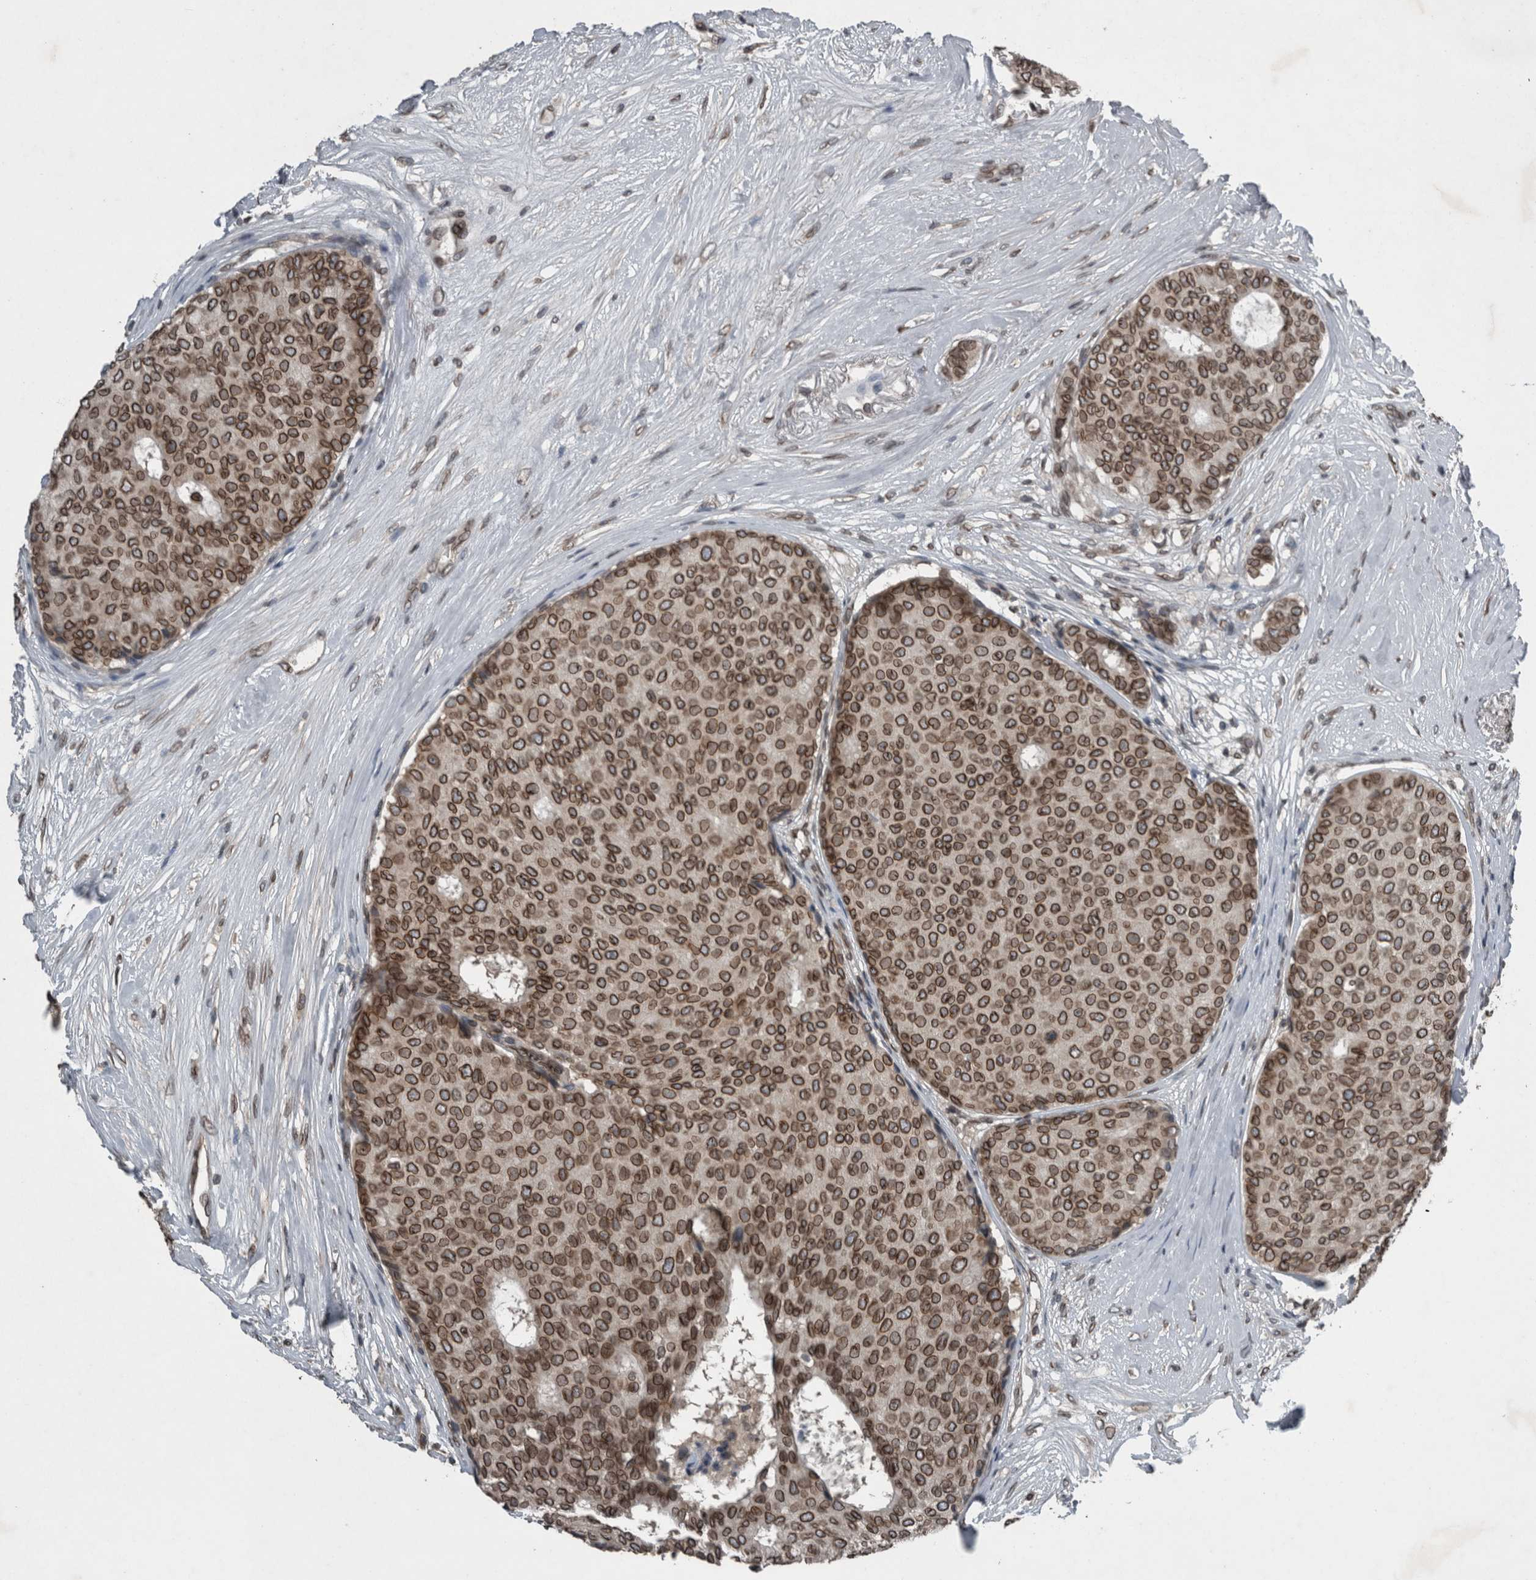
{"staining": {"intensity": "strong", "quantity": ">75%", "location": "cytoplasmic/membranous,nuclear"}, "tissue": "breast cancer", "cell_type": "Tumor cells", "image_type": "cancer", "snomed": [{"axis": "morphology", "description": "Duct carcinoma"}, {"axis": "topography", "description": "Breast"}], "caption": "Breast cancer stained with a brown dye reveals strong cytoplasmic/membranous and nuclear positive expression in about >75% of tumor cells.", "gene": "RANBP2", "patient": {"sex": "female", "age": 75}}